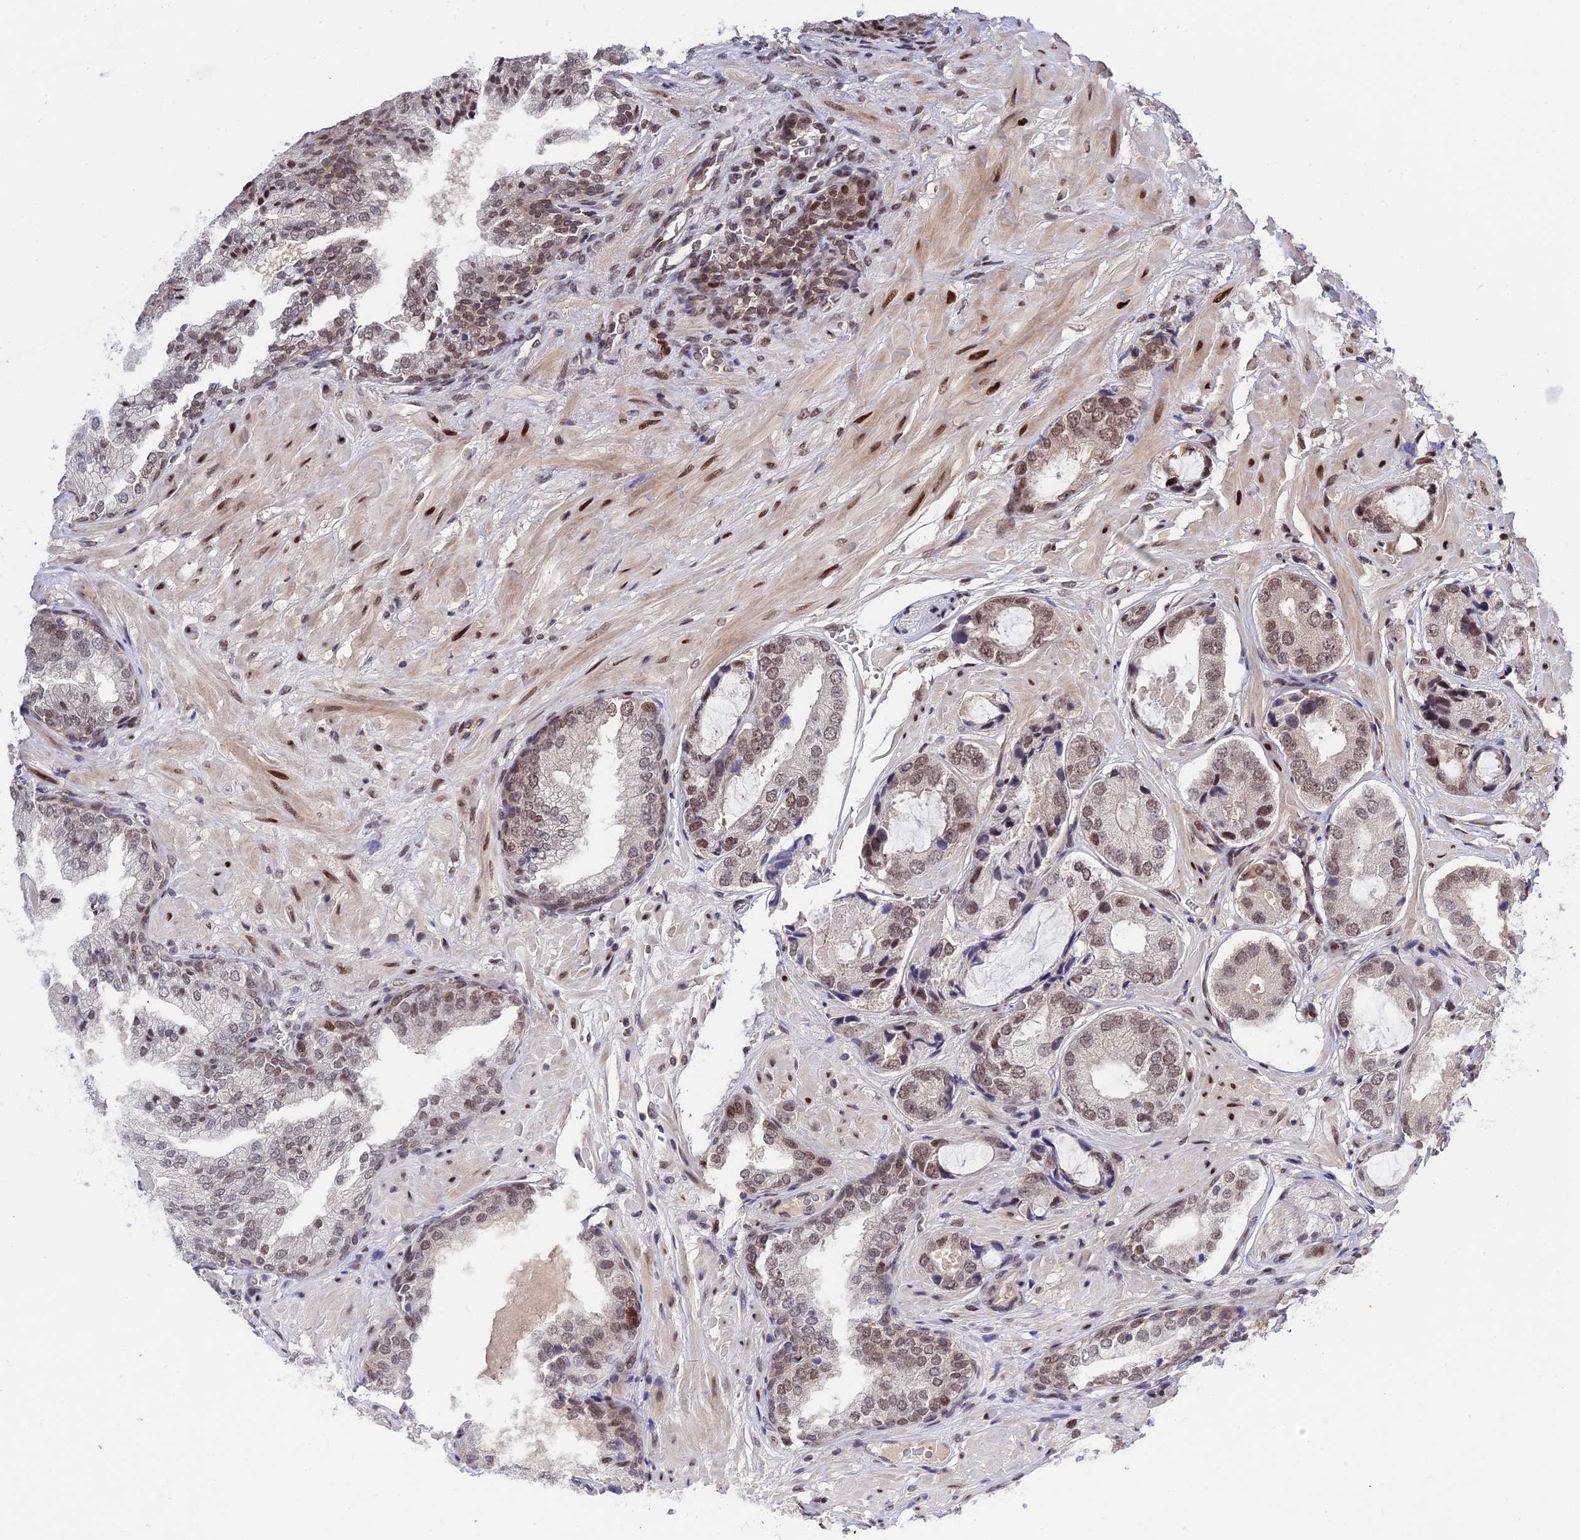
{"staining": {"intensity": "moderate", "quantity": ">75%", "location": "nuclear"}, "tissue": "prostate cancer", "cell_type": "Tumor cells", "image_type": "cancer", "snomed": [{"axis": "morphology", "description": "Adenocarcinoma, High grade"}, {"axis": "topography", "description": "Prostate"}], "caption": "This micrograph exhibits IHC staining of high-grade adenocarcinoma (prostate), with medium moderate nuclear positivity in approximately >75% of tumor cells.", "gene": "SYT15", "patient": {"sex": "male", "age": 59}}